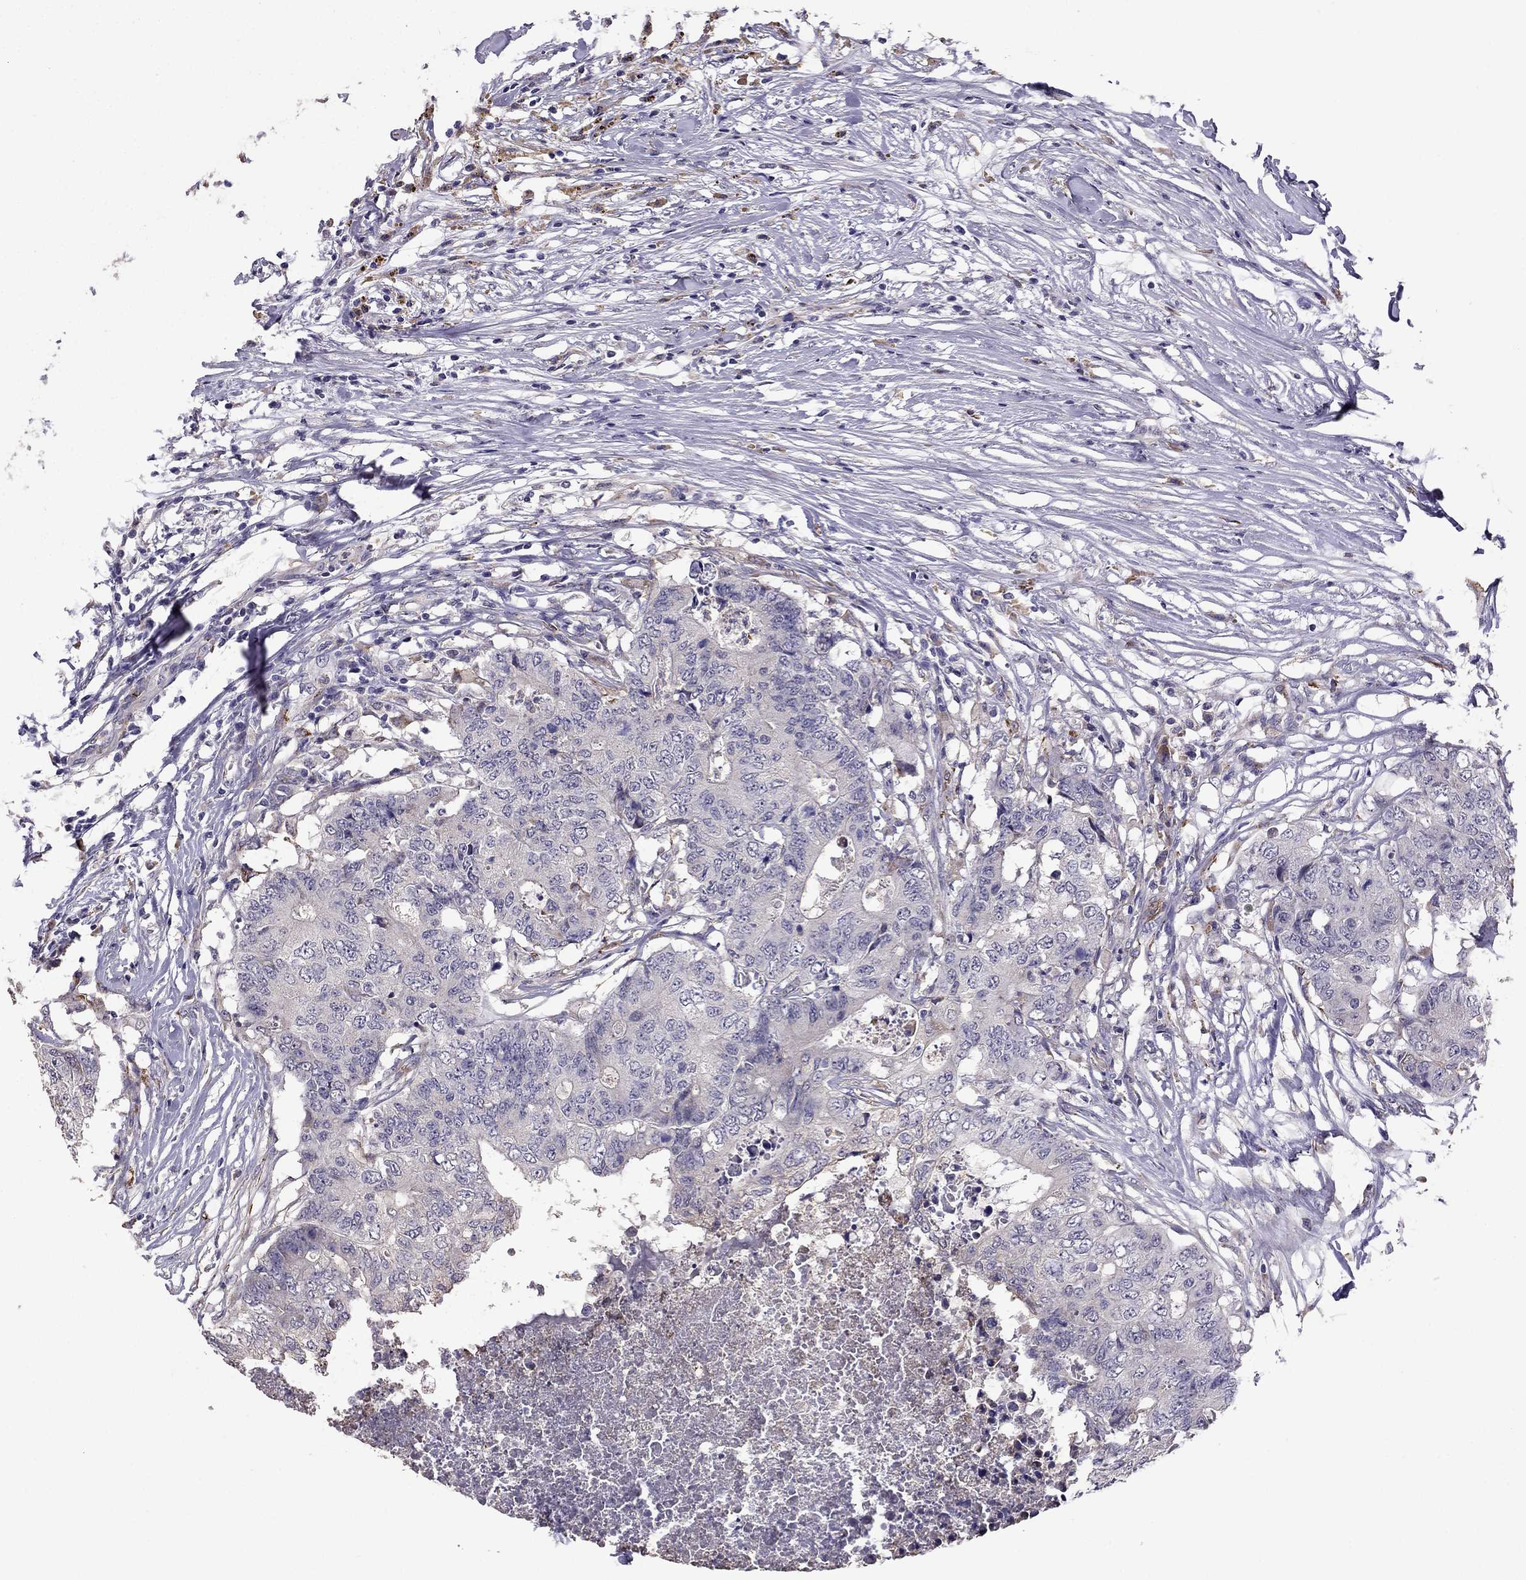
{"staining": {"intensity": "negative", "quantity": "none", "location": "none"}, "tissue": "colorectal cancer", "cell_type": "Tumor cells", "image_type": "cancer", "snomed": [{"axis": "morphology", "description": "Adenocarcinoma, NOS"}, {"axis": "topography", "description": "Colon"}], "caption": "An IHC image of colorectal adenocarcinoma is shown. There is no staining in tumor cells of colorectal adenocarcinoma.", "gene": "CDH9", "patient": {"sex": "female", "age": 48}}